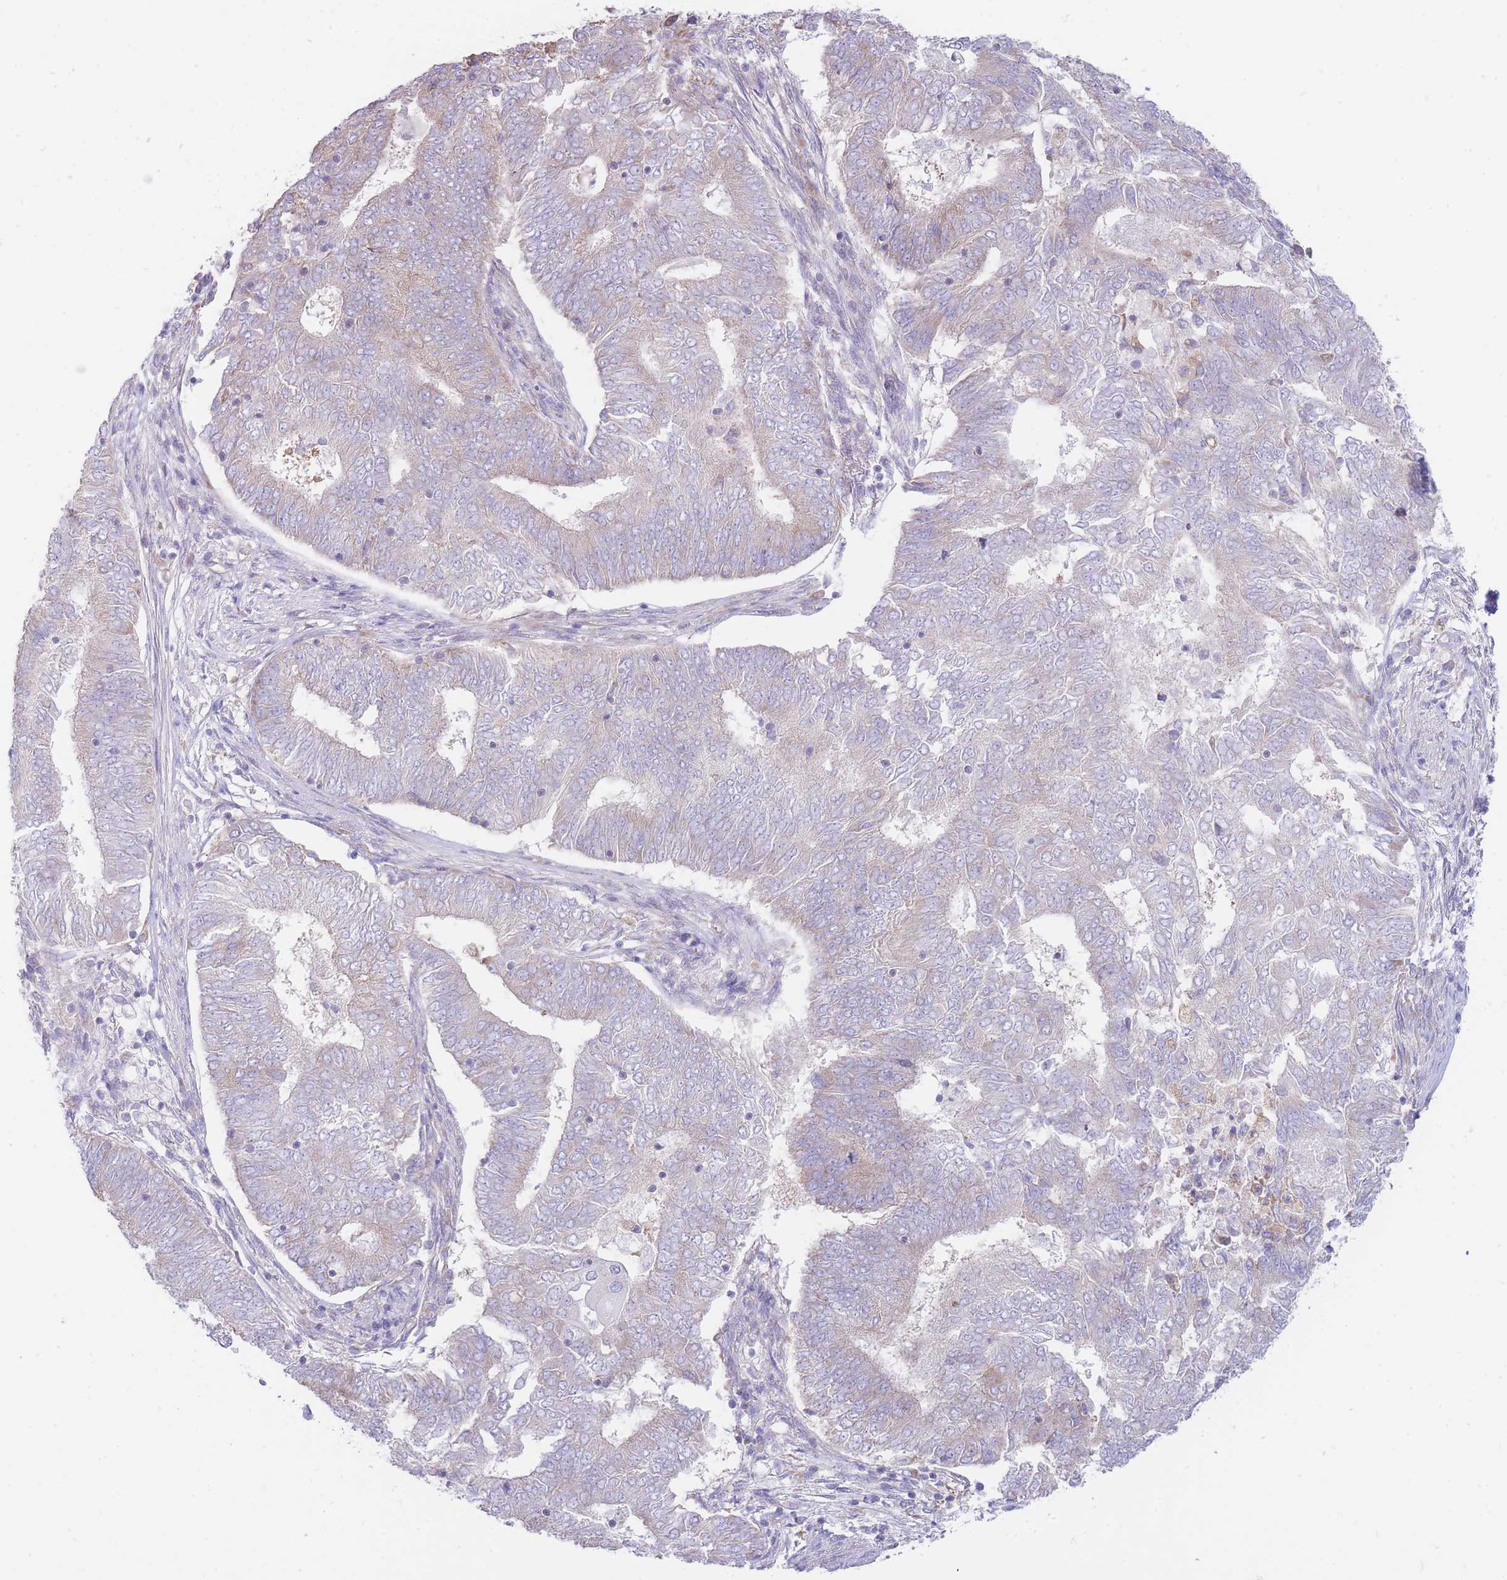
{"staining": {"intensity": "moderate", "quantity": ">75%", "location": "cytoplasmic/membranous"}, "tissue": "endometrial cancer", "cell_type": "Tumor cells", "image_type": "cancer", "snomed": [{"axis": "morphology", "description": "Adenocarcinoma, NOS"}, {"axis": "topography", "description": "Endometrium"}], "caption": "Adenocarcinoma (endometrial) stained with DAB (3,3'-diaminobenzidine) immunohistochemistry exhibits medium levels of moderate cytoplasmic/membranous expression in about >75% of tumor cells. Using DAB (brown) and hematoxylin (blue) stains, captured at high magnification using brightfield microscopy.", "gene": "SH2B2", "patient": {"sex": "female", "age": 62}}